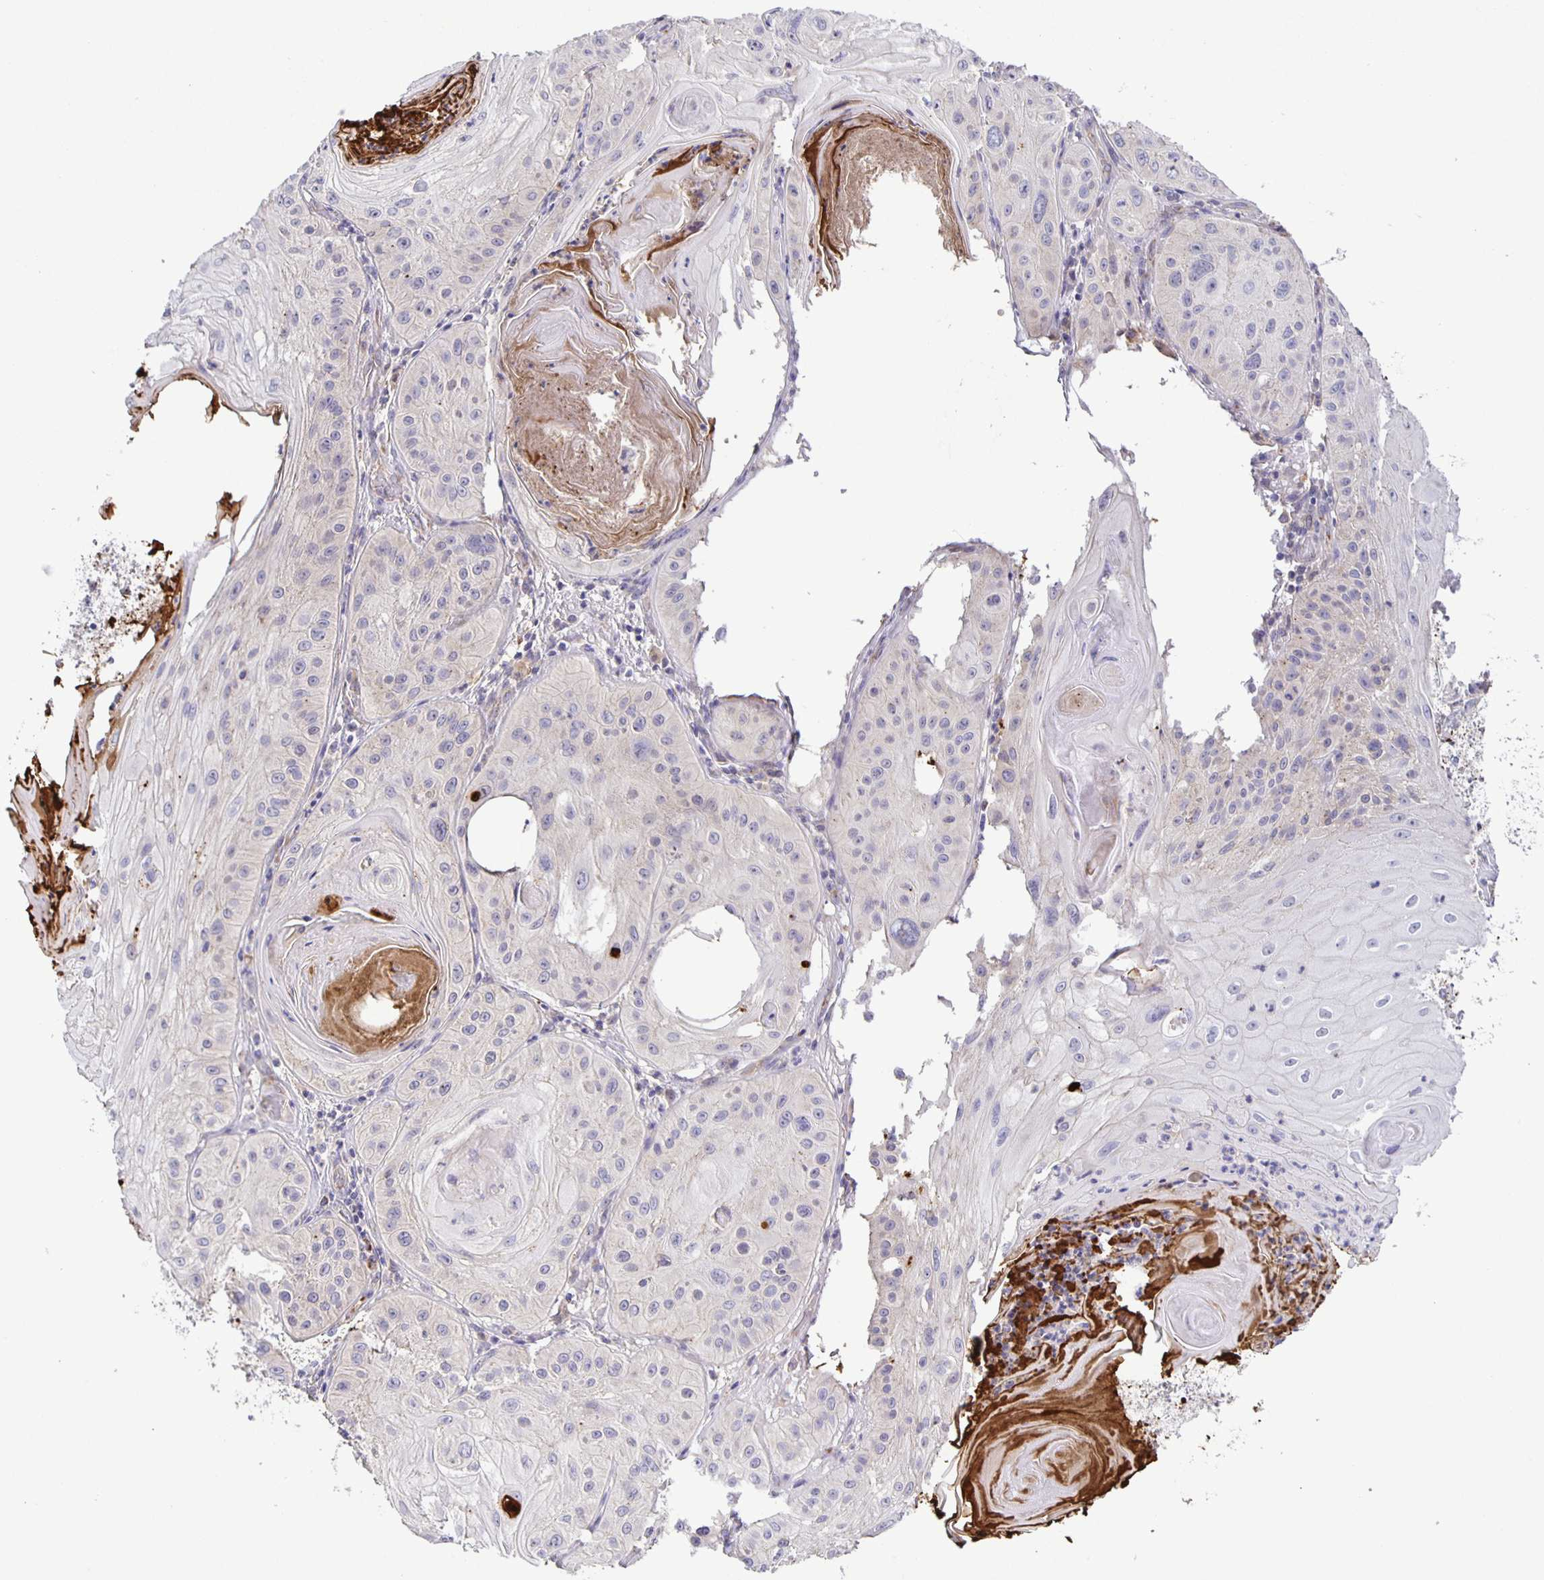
{"staining": {"intensity": "negative", "quantity": "none", "location": "none"}, "tissue": "skin cancer", "cell_type": "Tumor cells", "image_type": "cancer", "snomed": [{"axis": "morphology", "description": "Squamous cell carcinoma, NOS"}, {"axis": "topography", "description": "Skin"}], "caption": "High magnification brightfield microscopy of squamous cell carcinoma (skin) stained with DAB (3,3'-diaminobenzidine) (brown) and counterstained with hematoxylin (blue): tumor cells show no significant expression.", "gene": "JMJD4", "patient": {"sex": "male", "age": 85}}